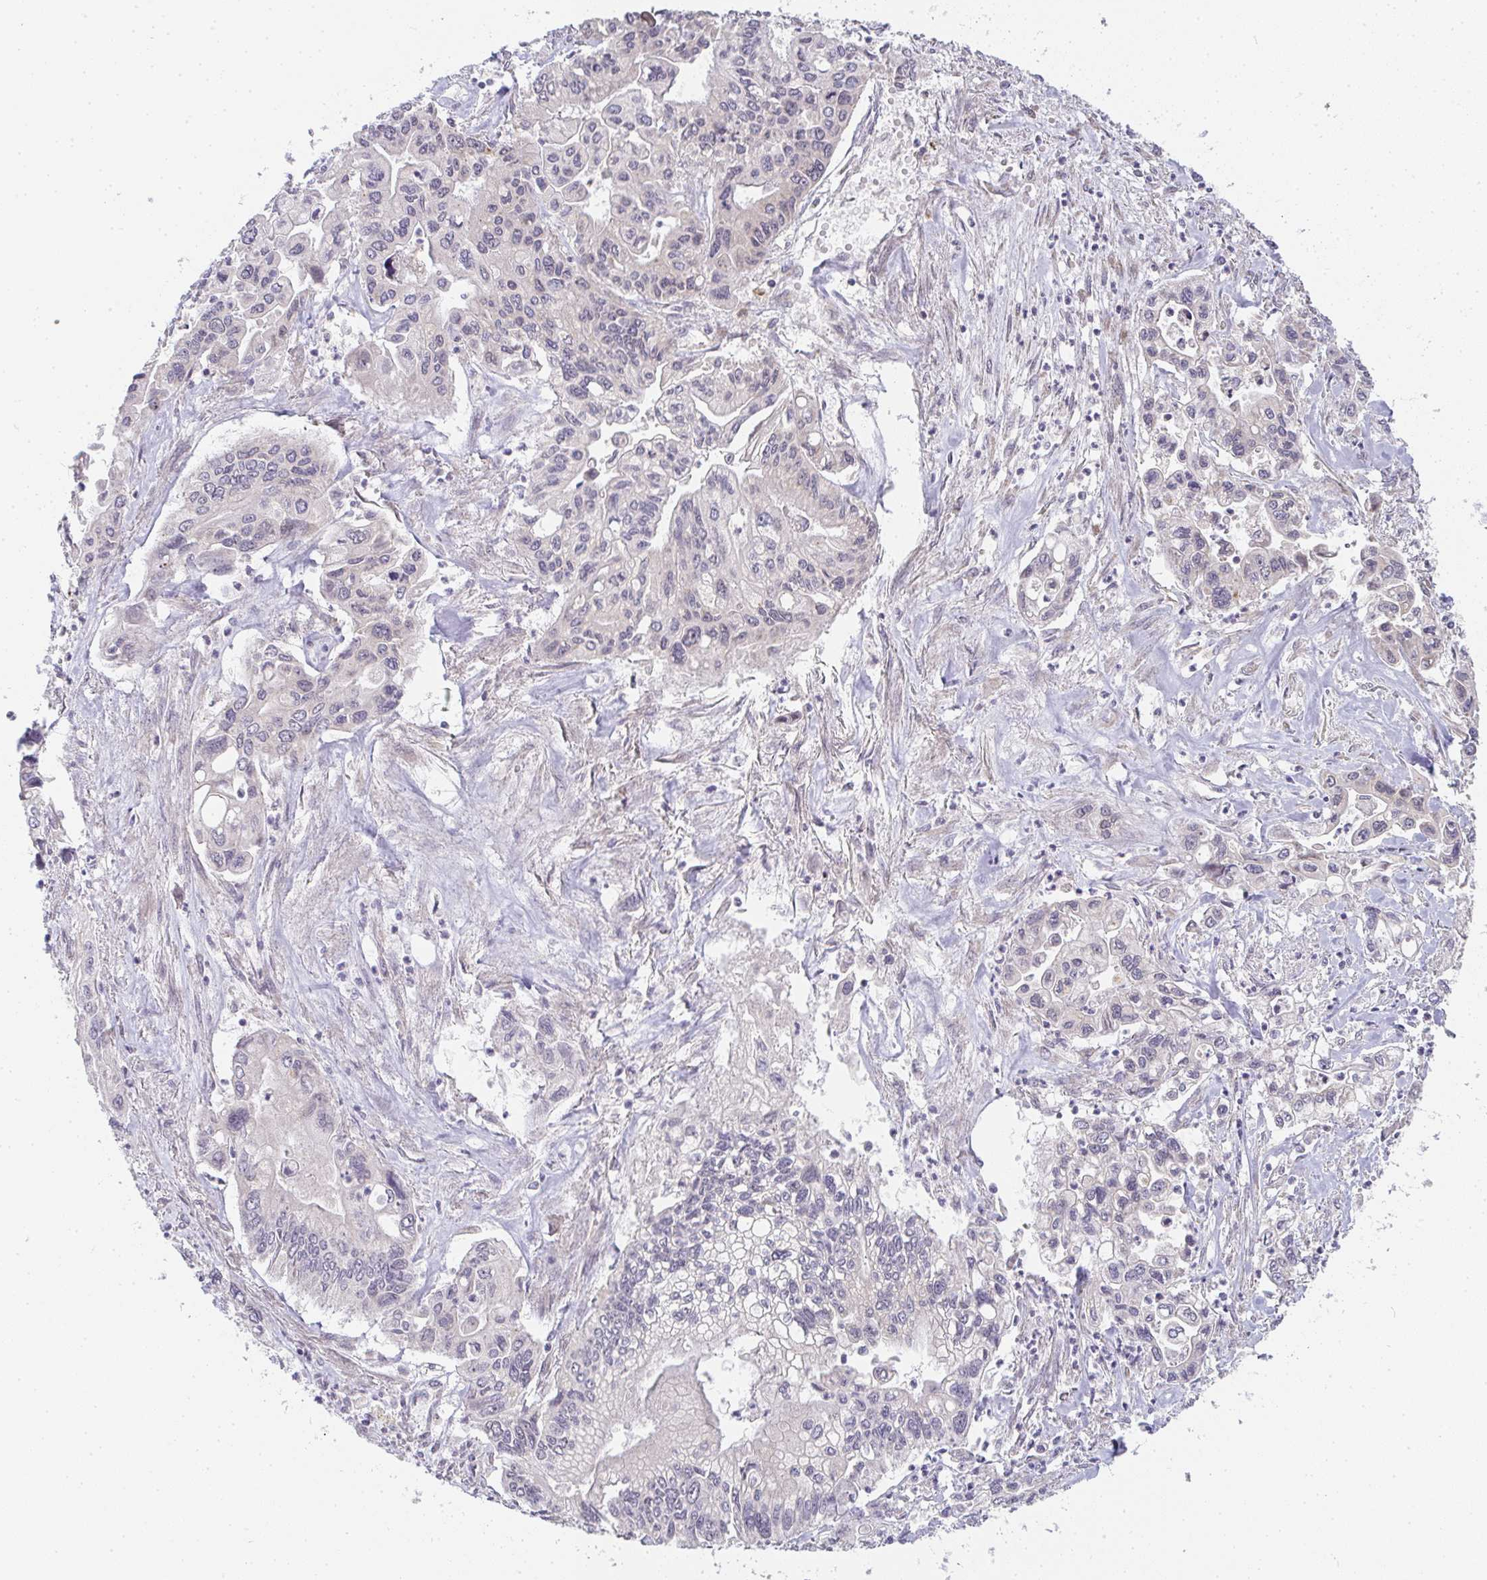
{"staining": {"intensity": "negative", "quantity": "none", "location": "none"}, "tissue": "pancreatic cancer", "cell_type": "Tumor cells", "image_type": "cancer", "snomed": [{"axis": "morphology", "description": "Adenocarcinoma, NOS"}, {"axis": "topography", "description": "Pancreas"}], "caption": "A histopathology image of human pancreatic cancer is negative for staining in tumor cells.", "gene": "SLC35B3", "patient": {"sex": "male", "age": 62}}